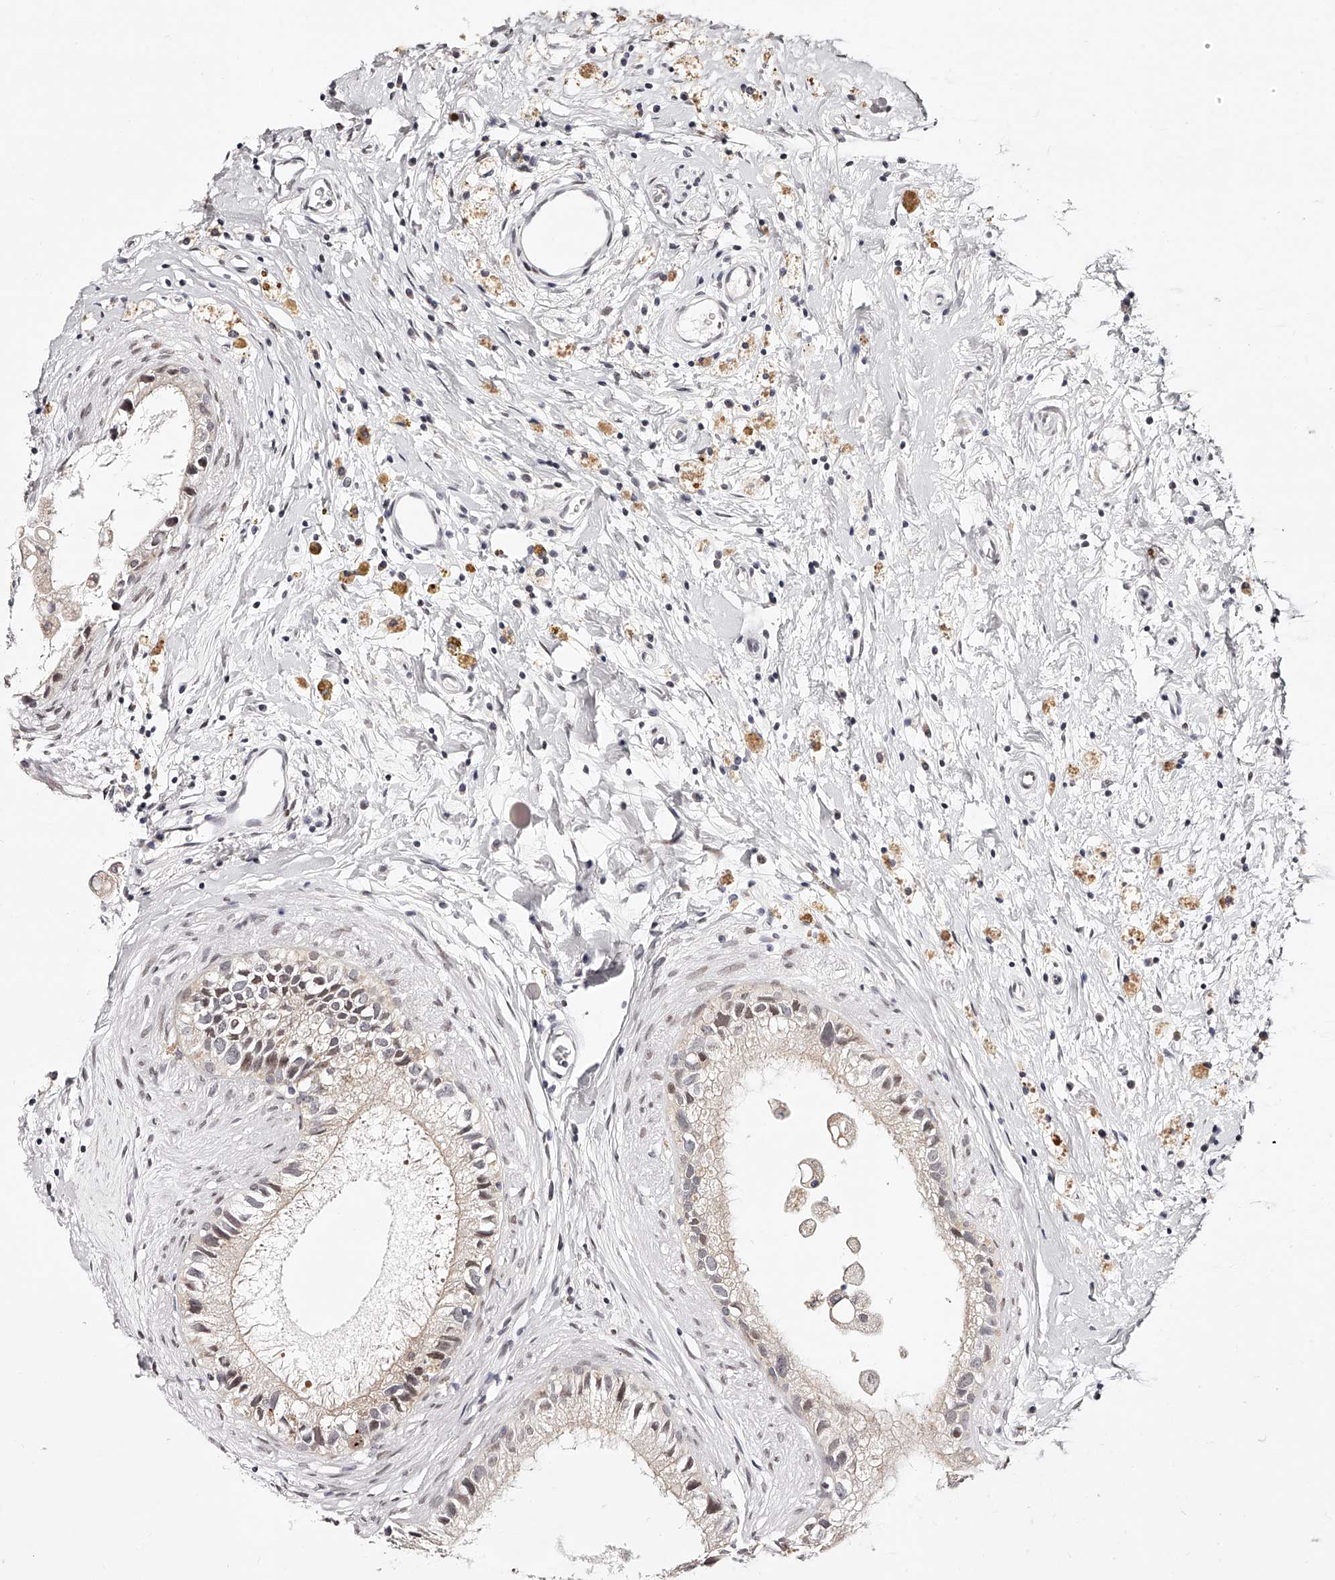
{"staining": {"intensity": "weak", "quantity": "25%-75%", "location": "nuclear"}, "tissue": "epididymis", "cell_type": "Glandular cells", "image_type": "normal", "snomed": [{"axis": "morphology", "description": "Normal tissue, NOS"}, {"axis": "topography", "description": "Epididymis"}], "caption": "Normal epididymis shows weak nuclear positivity in approximately 25%-75% of glandular cells.", "gene": "USF3", "patient": {"sex": "male", "age": 80}}